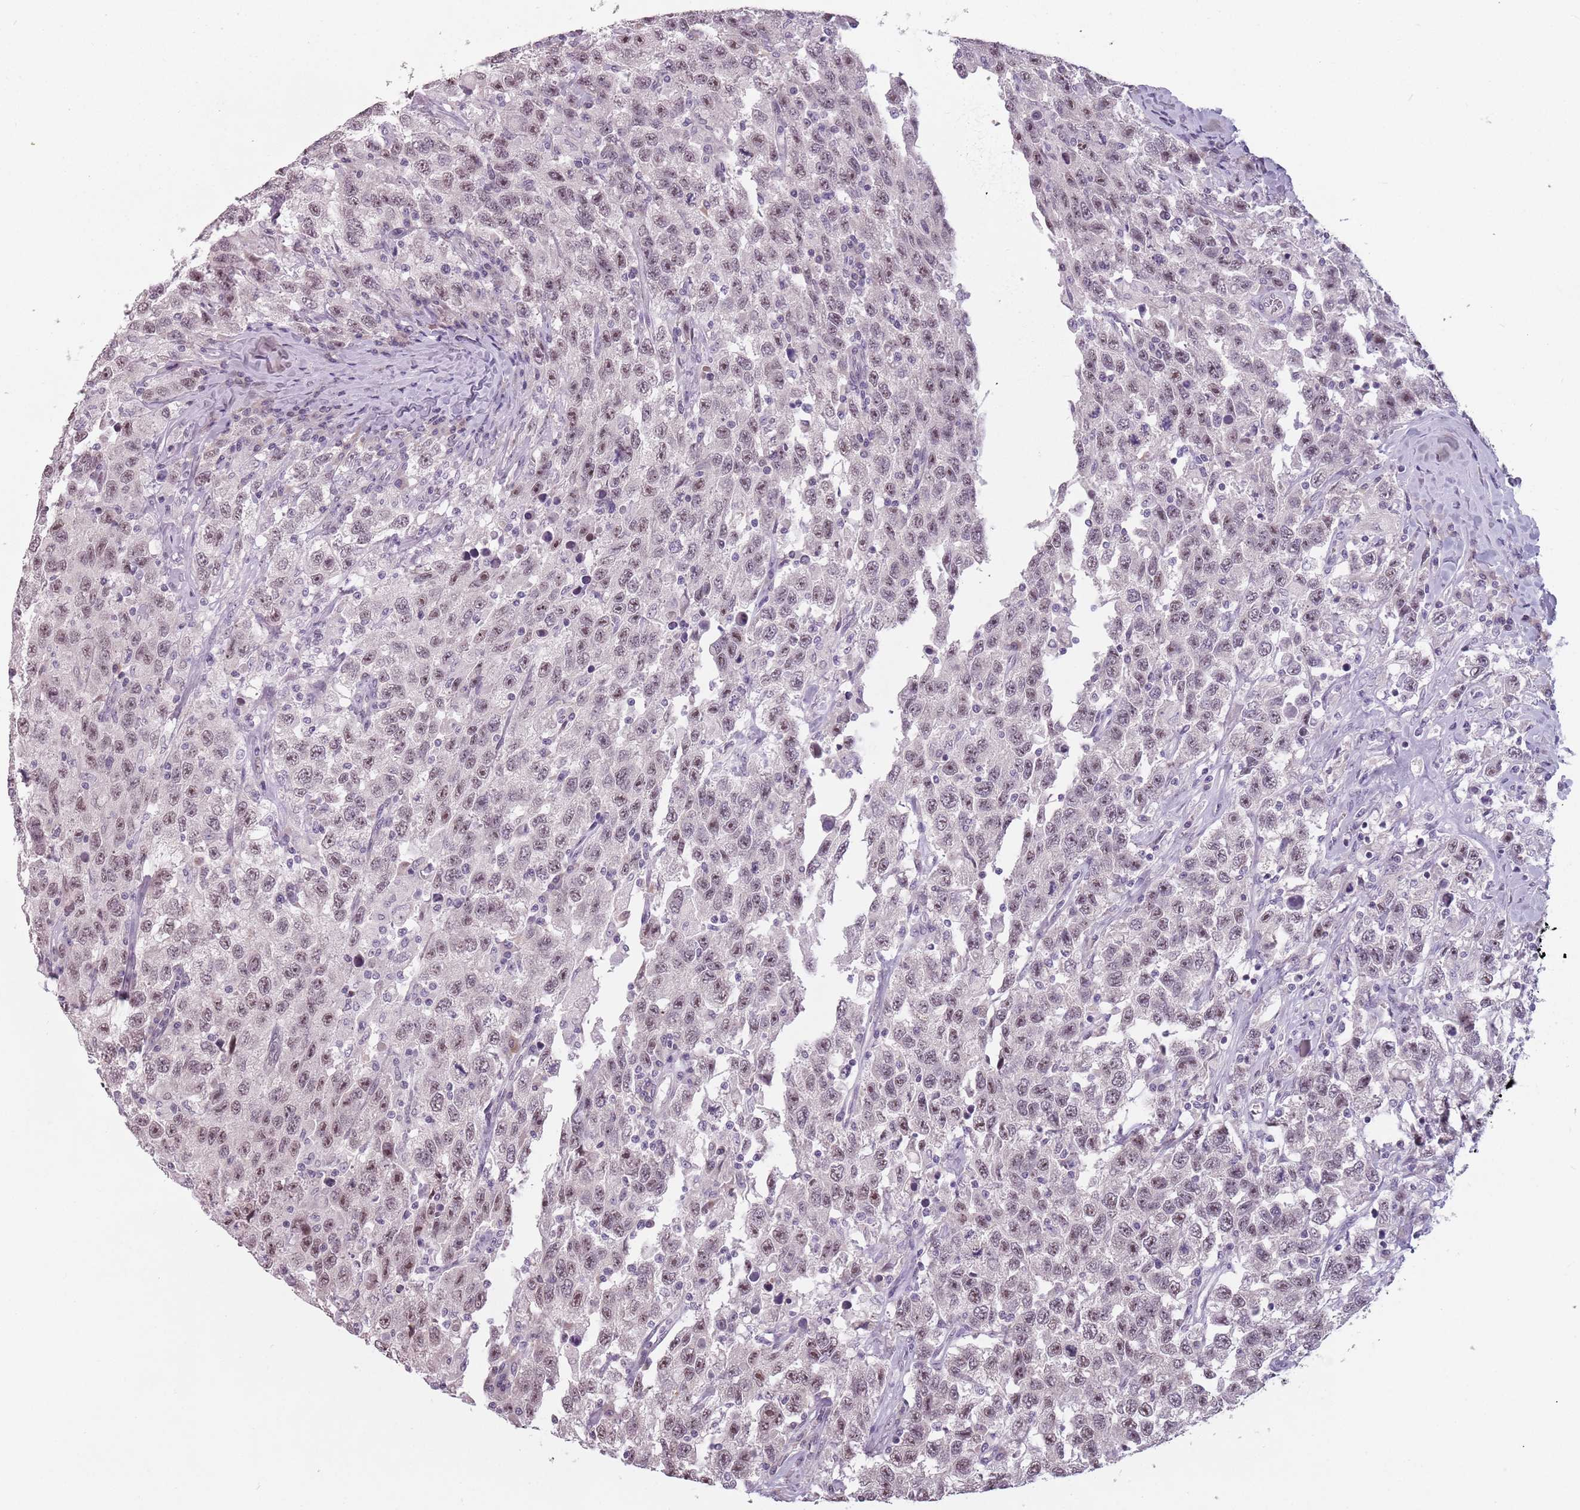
{"staining": {"intensity": "weak", "quantity": "25%-75%", "location": "nuclear"}, "tissue": "testis cancer", "cell_type": "Tumor cells", "image_type": "cancer", "snomed": [{"axis": "morphology", "description": "Seminoma, NOS"}, {"axis": "topography", "description": "Testis"}], "caption": "An immunohistochemistry (IHC) histopathology image of tumor tissue is shown. Protein staining in brown labels weak nuclear positivity in testis cancer within tumor cells. (DAB (3,3'-diaminobenzidine) IHC with brightfield microscopy, high magnification).", "gene": "PTCHD1", "patient": {"sex": "male", "age": 65}}